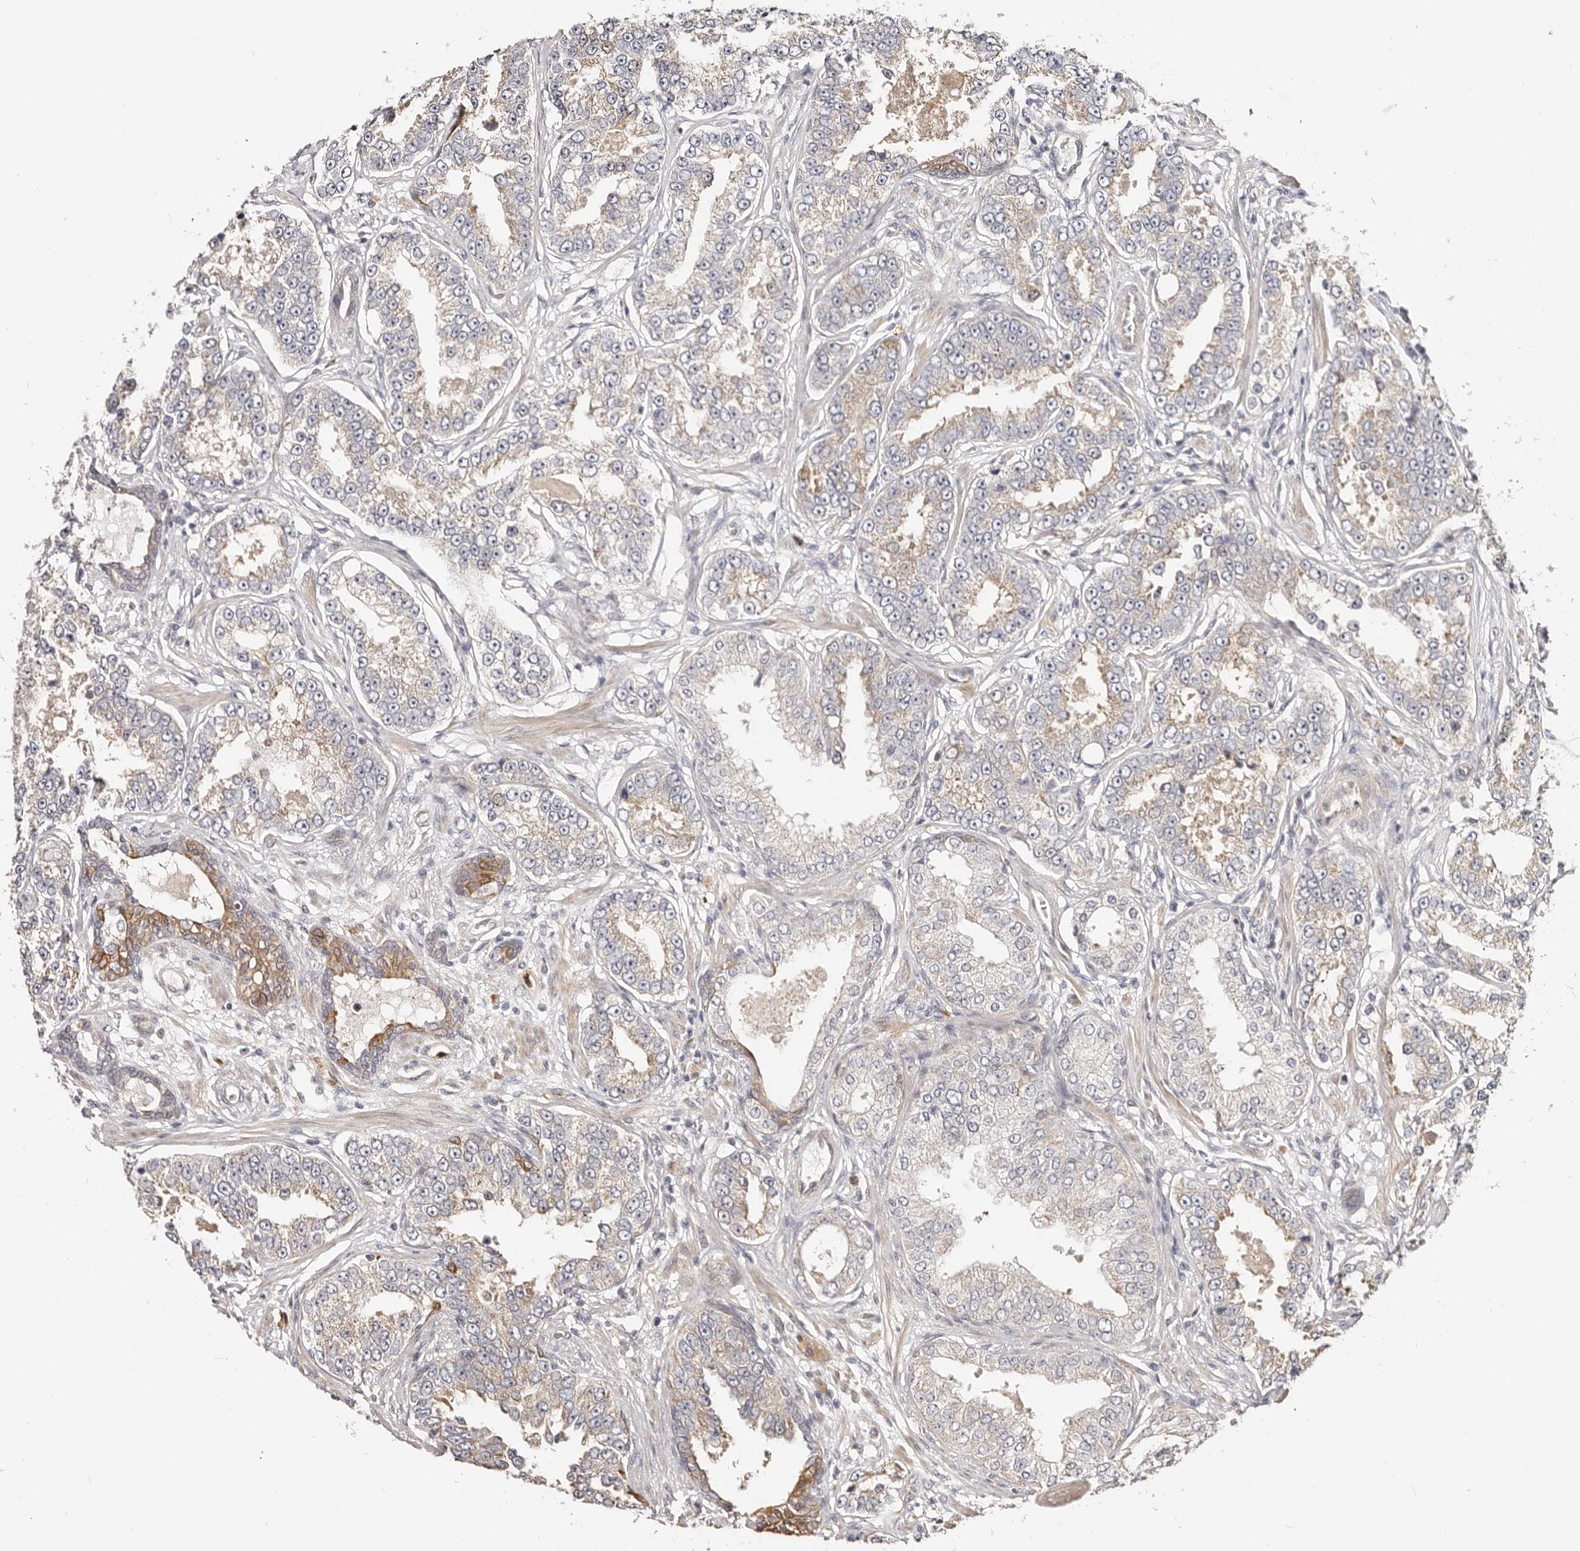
{"staining": {"intensity": "moderate", "quantity": "<25%", "location": "cytoplasmic/membranous"}, "tissue": "prostate cancer", "cell_type": "Tumor cells", "image_type": "cancer", "snomed": [{"axis": "morphology", "description": "Normal tissue, NOS"}, {"axis": "morphology", "description": "Adenocarcinoma, High grade"}, {"axis": "topography", "description": "Prostate"}], "caption": "Brown immunohistochemical staining in high-grade adenocarcinoma (prostate) exhibits moderate cytoplasmic/membranous expression in approximately <25% of tumor cells.", "gene": "BCL2L15", "patient": {"sex": "male", "age": 83}}